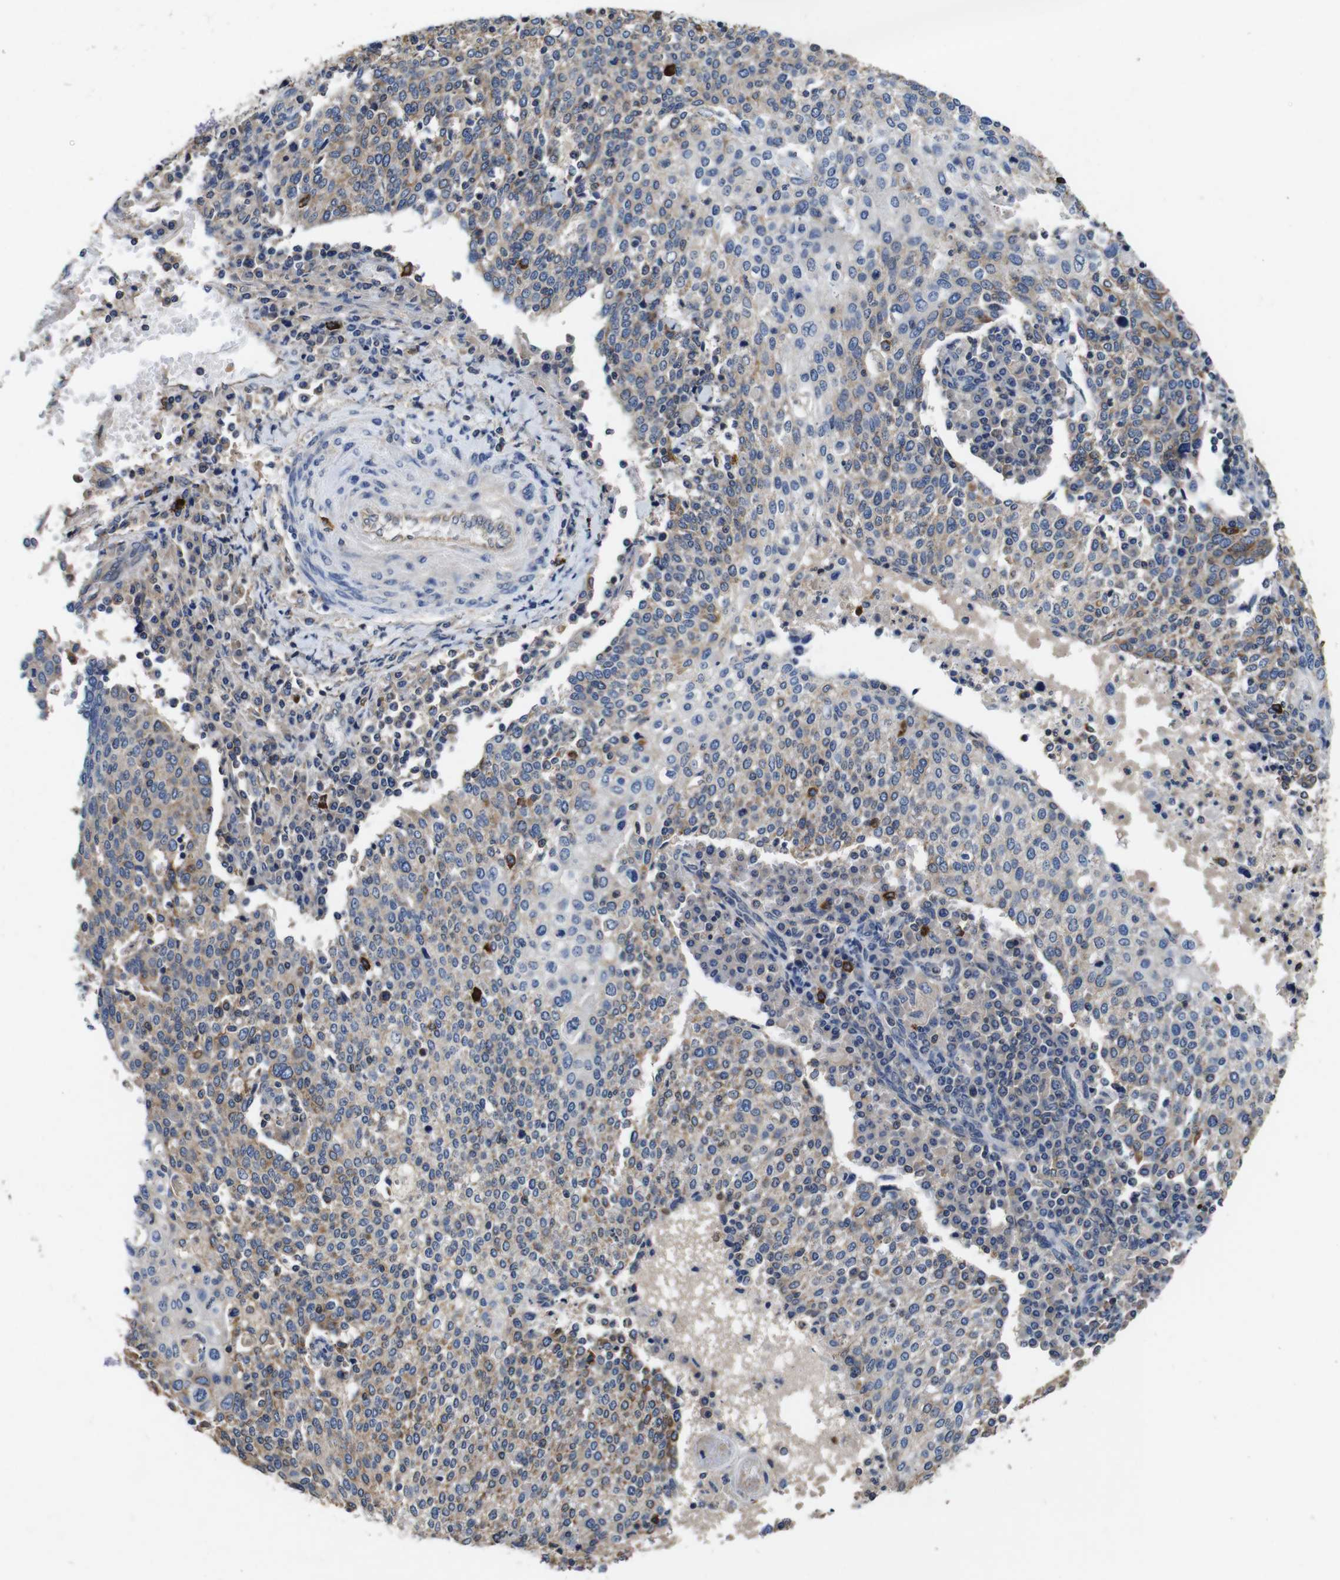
{"staining": {"intensity": "moderate", "quantity": "25%-75%", "location": "cytoplasmic/membranous"}, "tissue": "cervical cancer", "cell_type": "Tumor cells", "image_type": "cancer", "snomed": [{"axis": "morphology", "description": "Squamous cell carcinoma, NOS"}, {"axis": "topography", "description": "Cervix"}], "caption": "The immunohistochemical stain highlights moderate cytoplasmic/membranous expression in tumor cells of cervical cancer tissue.", "gene": "GLIPR1", "patient": {"sex": "female", "age": 40}}